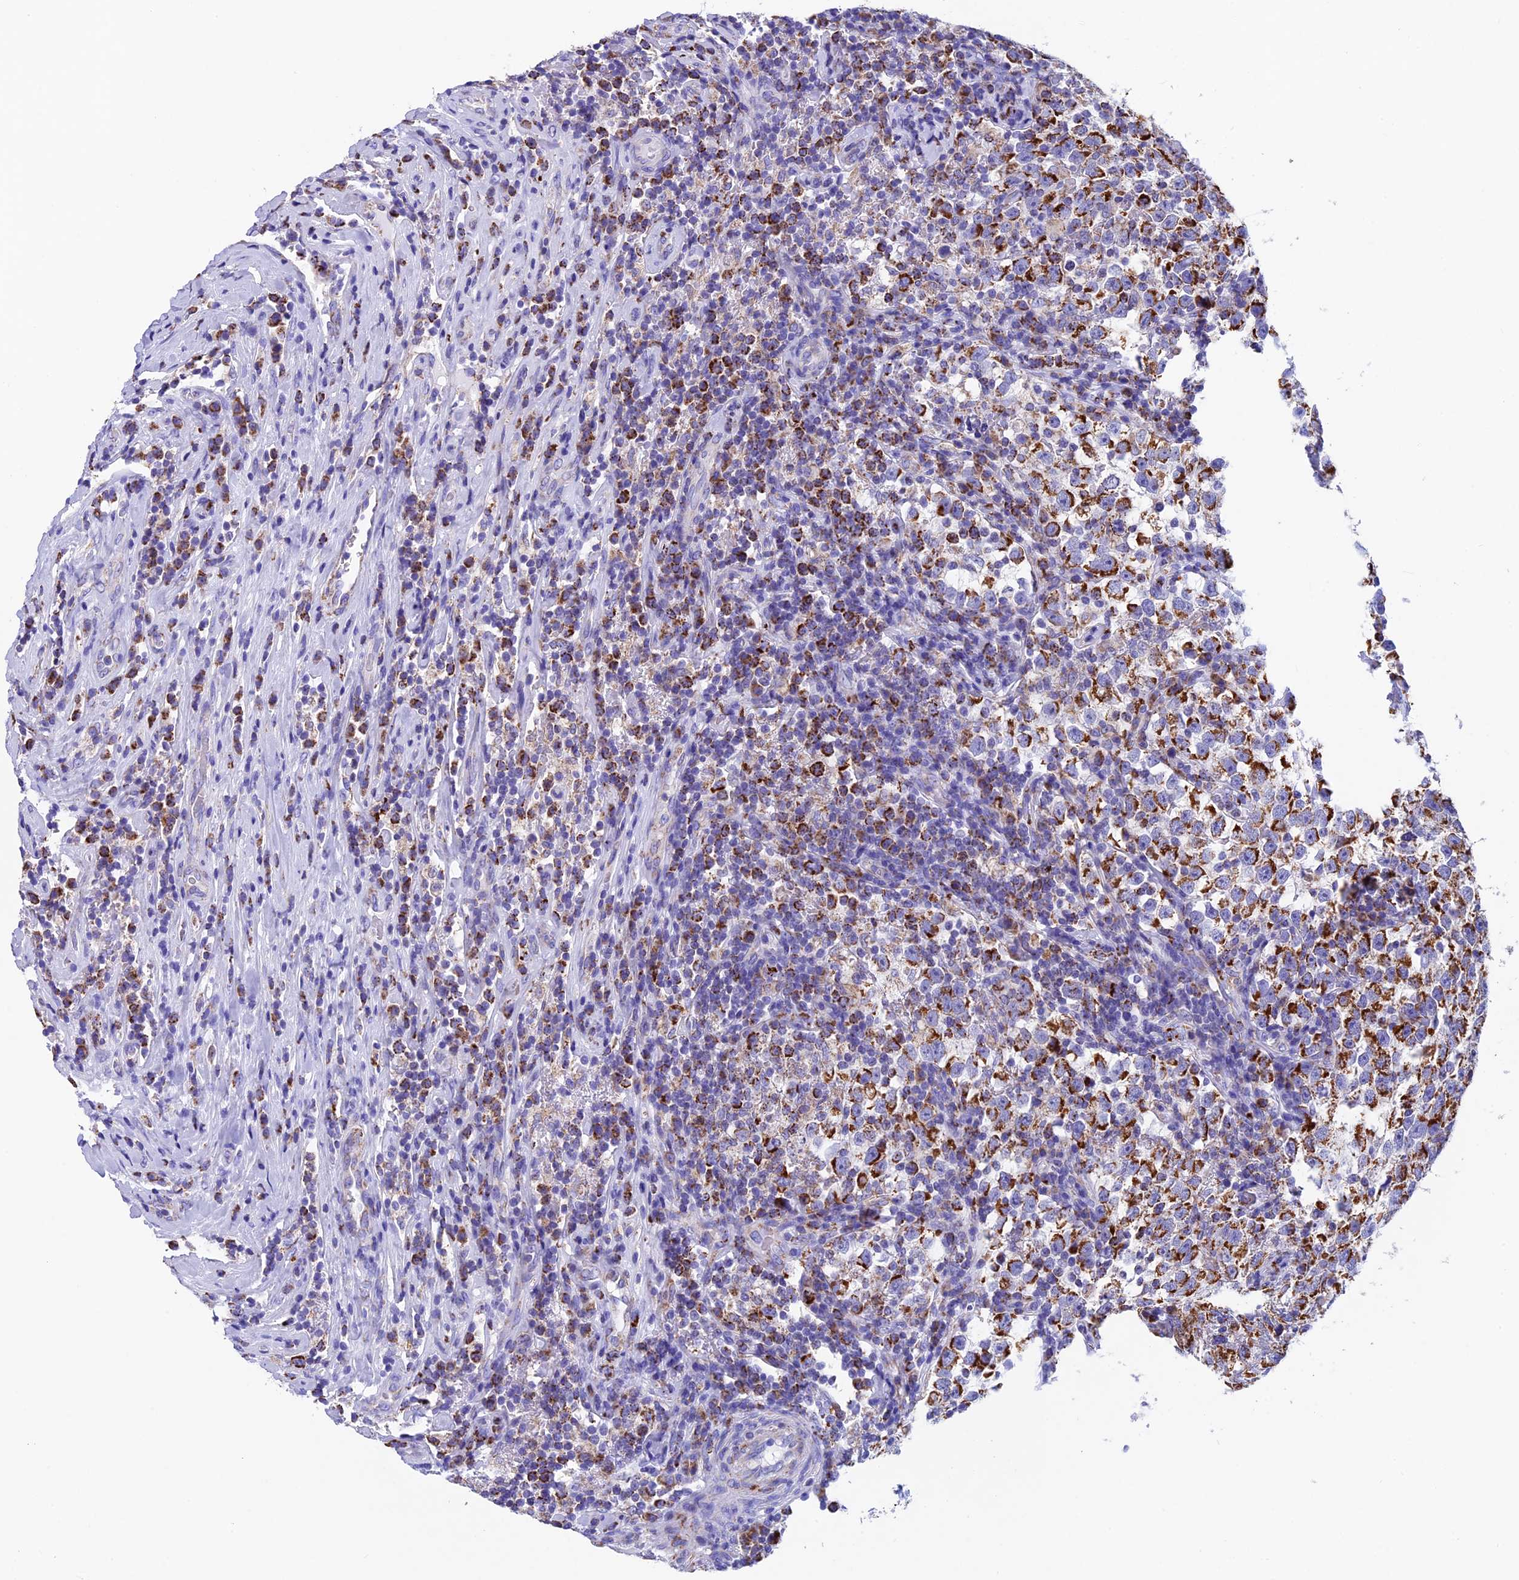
{"staining": {"intensity": "strong", "quantity": ">75%", "location": "cytoplasmic/membranous"}, "tissue": "testis cancer", "cell_type": "Tumor cells", "image_type": "cancer", "snomed": [{"axis": "morphology", "description": "Normal tissue, NOS"}, {"axis": "morphology", "description": "Seminoma, NOS"}, {"axis": "topography", "description": "Testis"}], "caption": "Human testis cancer stained with a brown dye demonstrates strong cytoplasmic/membranous positive positivity in approximately >75% of tumor cells.", "gene": "SLC8B1", "patient": {"sex": "male", "age": 43}}